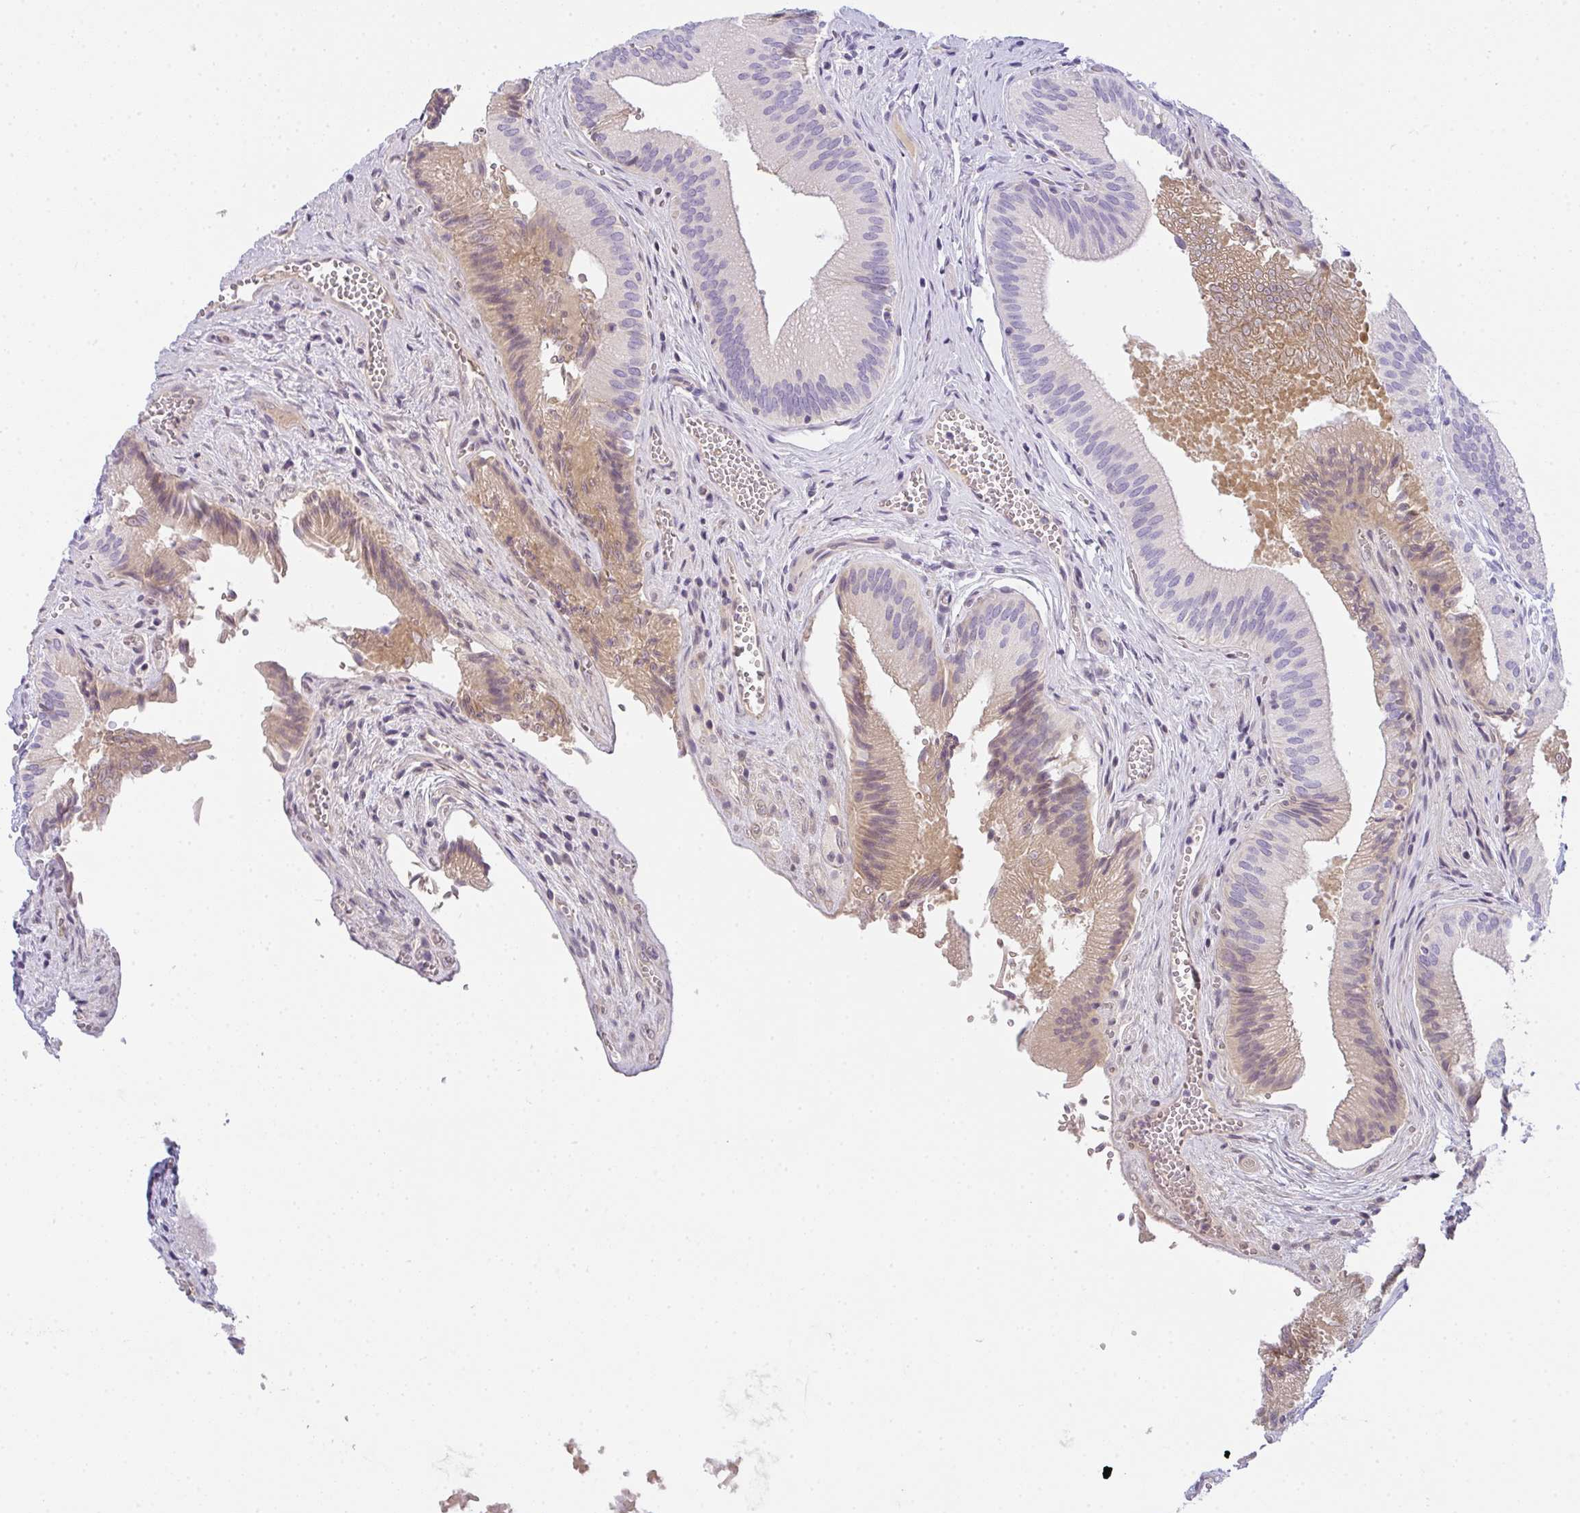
{"staining": {"intensity": "moderate", "quantity": "<25%", "location": "cytoplasmic/membranous,nuclear"}, "tissue": "gallbladder", "cell_type": "Glandular cells", "image_type": "normal", "snomed": [{"axis": "morphology", "description": "Normal tissue, NOS"}, {"axis": "topography", "description": "Gallbladder"}], "caption": "This micrograph shows immunohistochemistry staining of normal human gallbladder, with low moderate cytoplasmic/membranous,nuclear staining in approximately <25% of glandular cells.", "gene": "COX7B", "patient": {"sex": "male", "age": 17}}